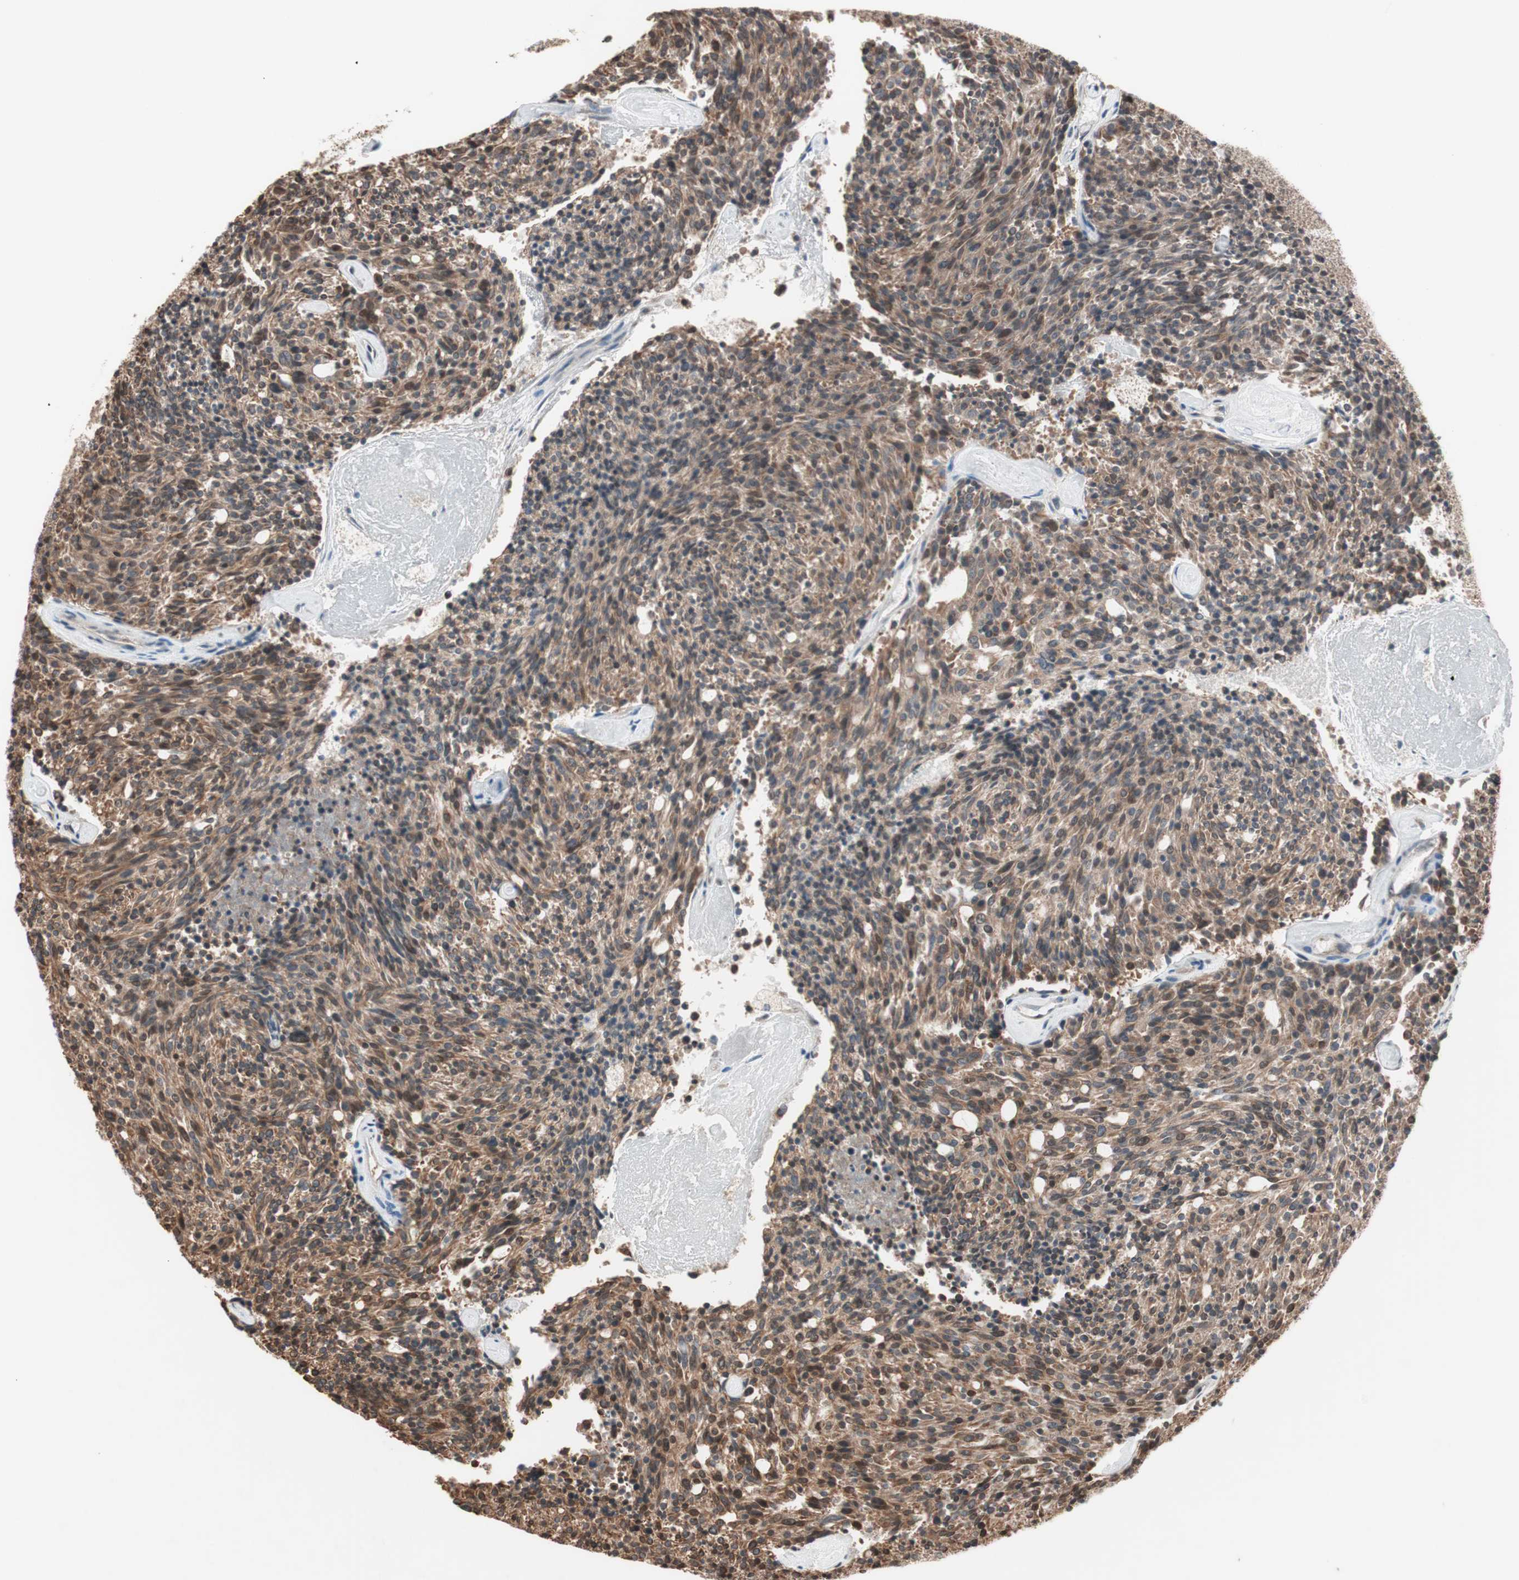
{"staining": {"intensity": "strong", "quantity": ">75%", "location": "cytoplasmic/membranous"}, "tissue": "carcinoid", "cell_type": "Tumor cells", "image_type": "cancer", "snomed": [{"axis": "morphology", "description": "Carcinoid, malignant, NOS"}, {"axis": "topography", "description": "Pancreas"}], "caption": "Tumor cells exhibit high levels of strong cytoplasmic/membranous positivity in about >75% of cells in malignant carcinoid.", "gene": "FBXO5", "patient": {"sex": "female", "age": 54}}